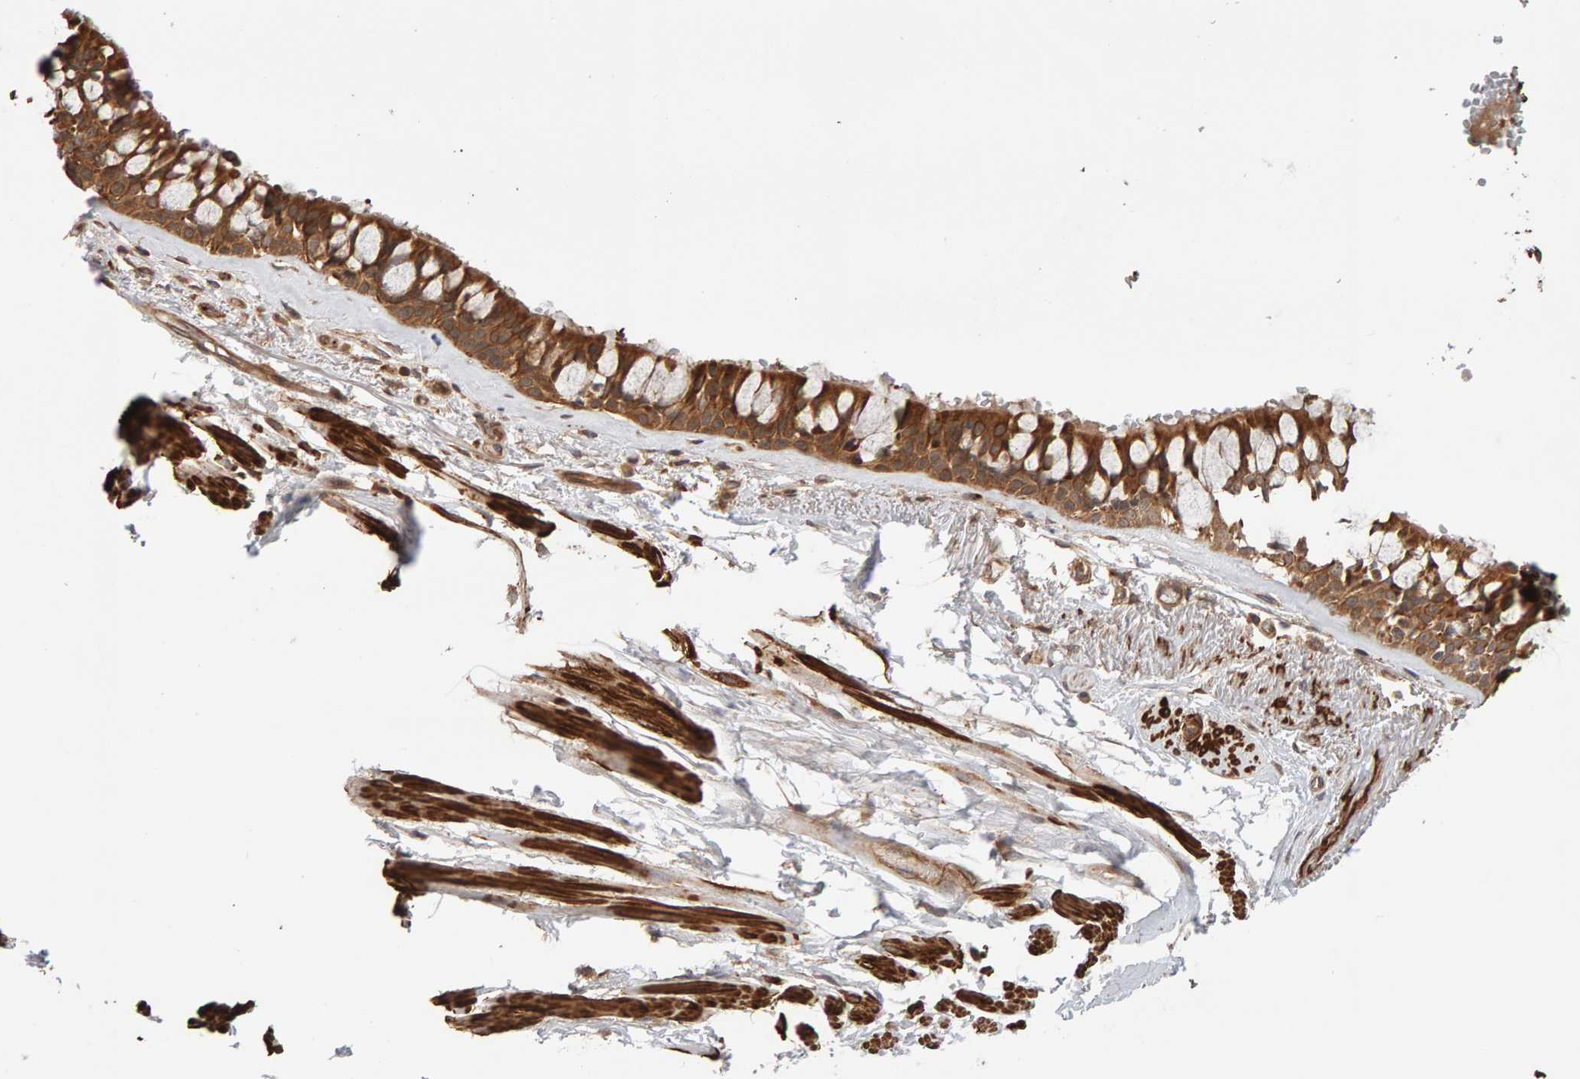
{"staining": {"intensity": "strong", "quantity": ">75%", "location": "cytoplasmic/membranous"}, "tissue": "bronchus", "cell_type": "Respiratory epithelial cells", "image_type": "normal", "snomed": [{"axis": "morphology", "description": "Normal tissue, NOS"}, {"axis": "topography", "description": "Bronchus"}], "caption": "Immunohistochemical staining of normal human bronchus shows strong cytoplasmic/membranous protein expression in approximately >75% of respiratory epithelial cells. The protein of interest is shown in brown color, while the nuclei are stained blue.", "gene": "SYNRG", "patient": {"sex": "male", "age": 66}}